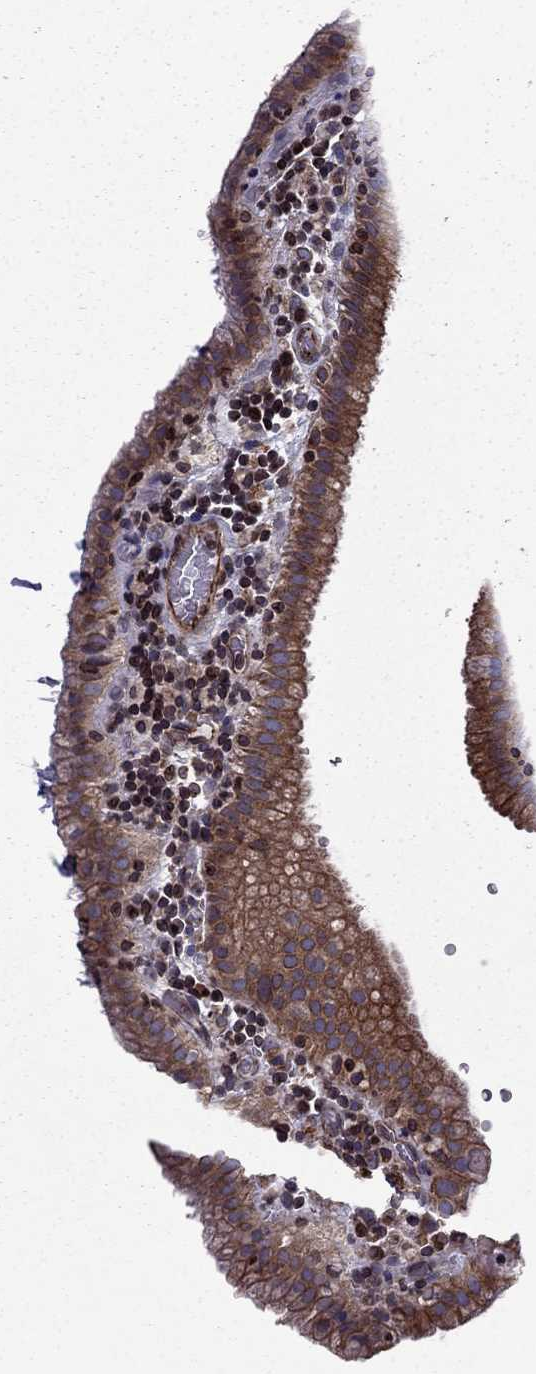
{"staining": {"intensity": "strong", "quantity": "25%-75%", "location": "cytoplasmic/membranous"}, "tissue": "gallbladder", "cell_type": "Glandular cells", "image_type": "normal", "snomed": [{"axis": "morphology", "description": "Normal tissue, NOS"}, {"axis": "topography", "description": "Gallbladder"}], "caption": "Immunohistochemical staining of unremarkable gallbladder reveals strong cytoplasmic/membranous protein positivity in approximately 25%-75% of glandular cells.", "gene": "CDC42BPA", "patient": {"sex": "male", "age": 62}}